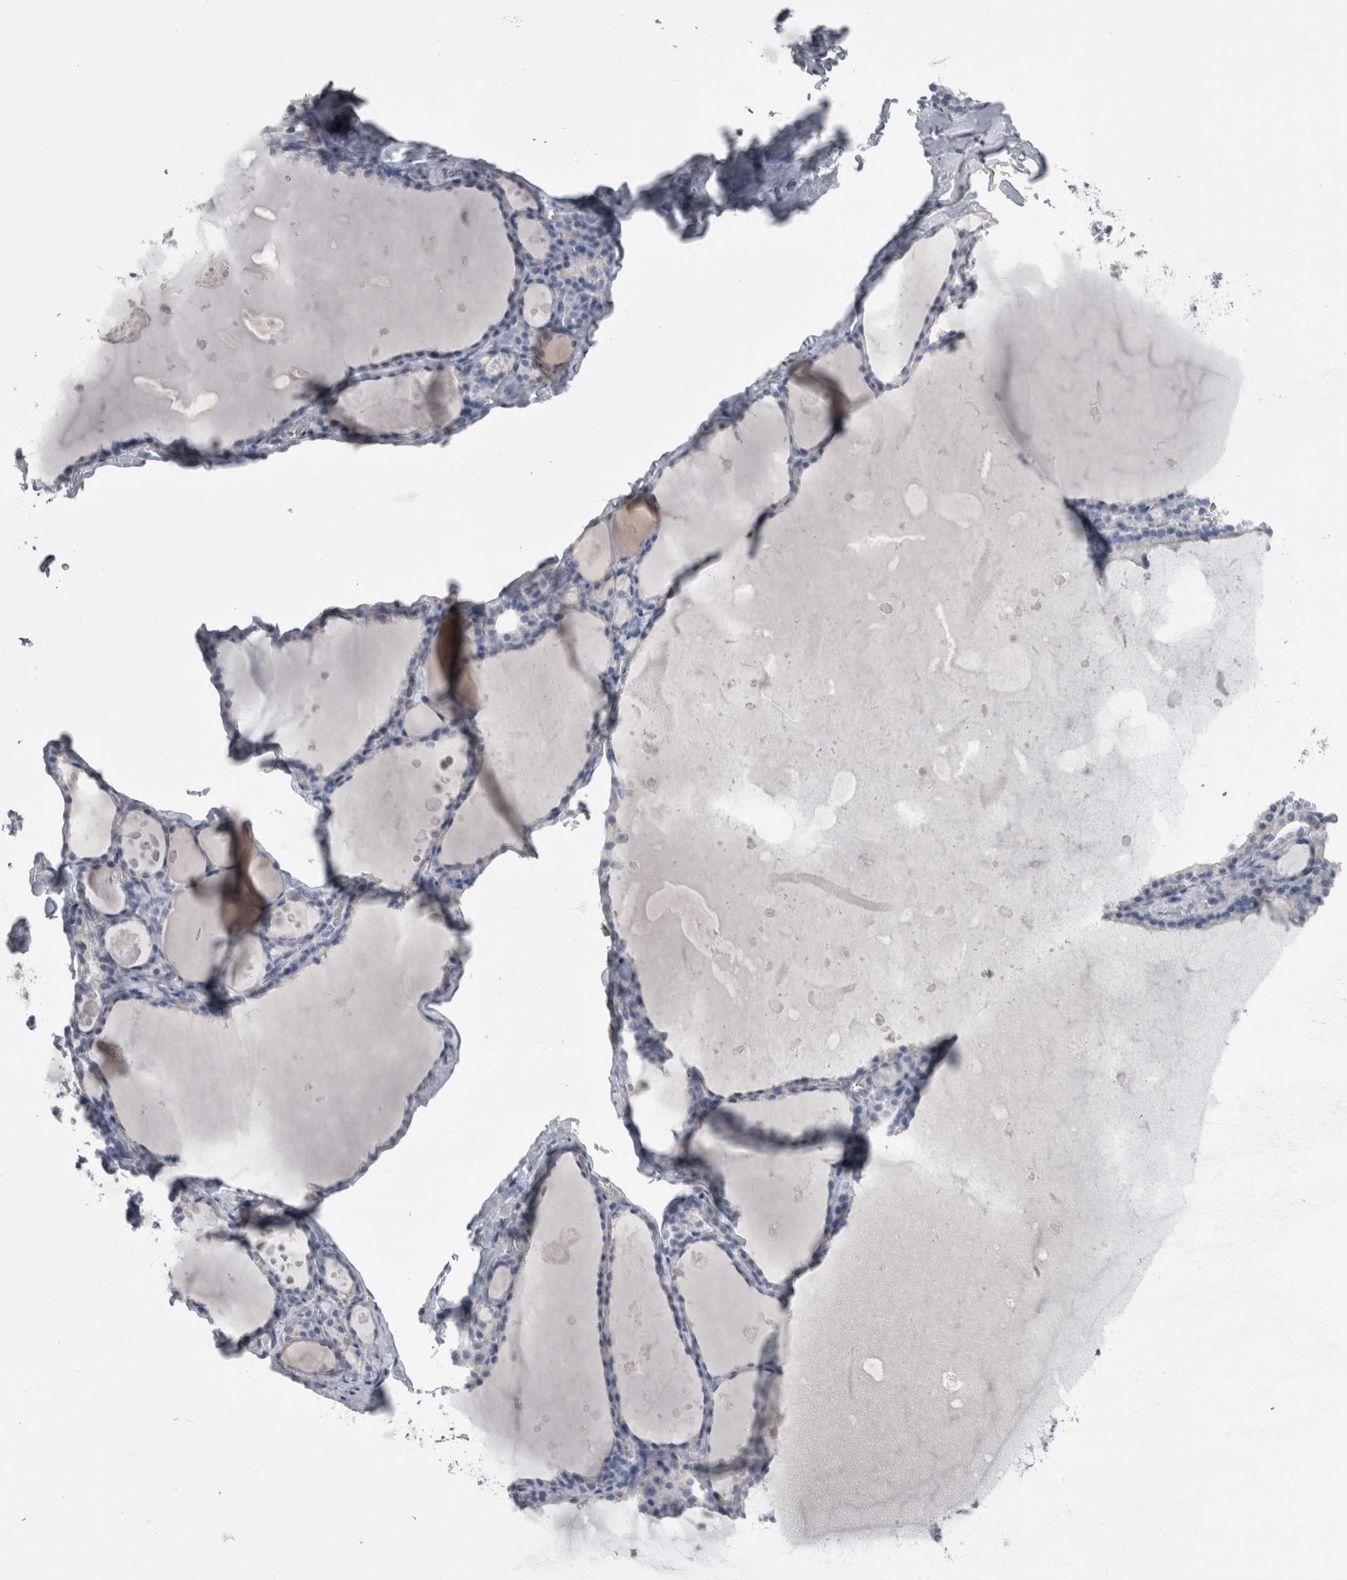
{"staining": {"intensity": "negative", "quantity": "none", "location": "none"}, "tissue": "thyroid gland", "cell_type": "Glandular cells", "image_type": "normal", "snomed": [{"axis": "morphology", "description": "Normal tissue, NOS"}, {"axis": "topography", "description": "Thyroid gland"}], "caption": "Human thyroid gland stained for a protein using immunohistochemistry demonstrates no staining in glandular cells.", "gene": "MSMB", "patient": {"sex": "male", "age": 56}}